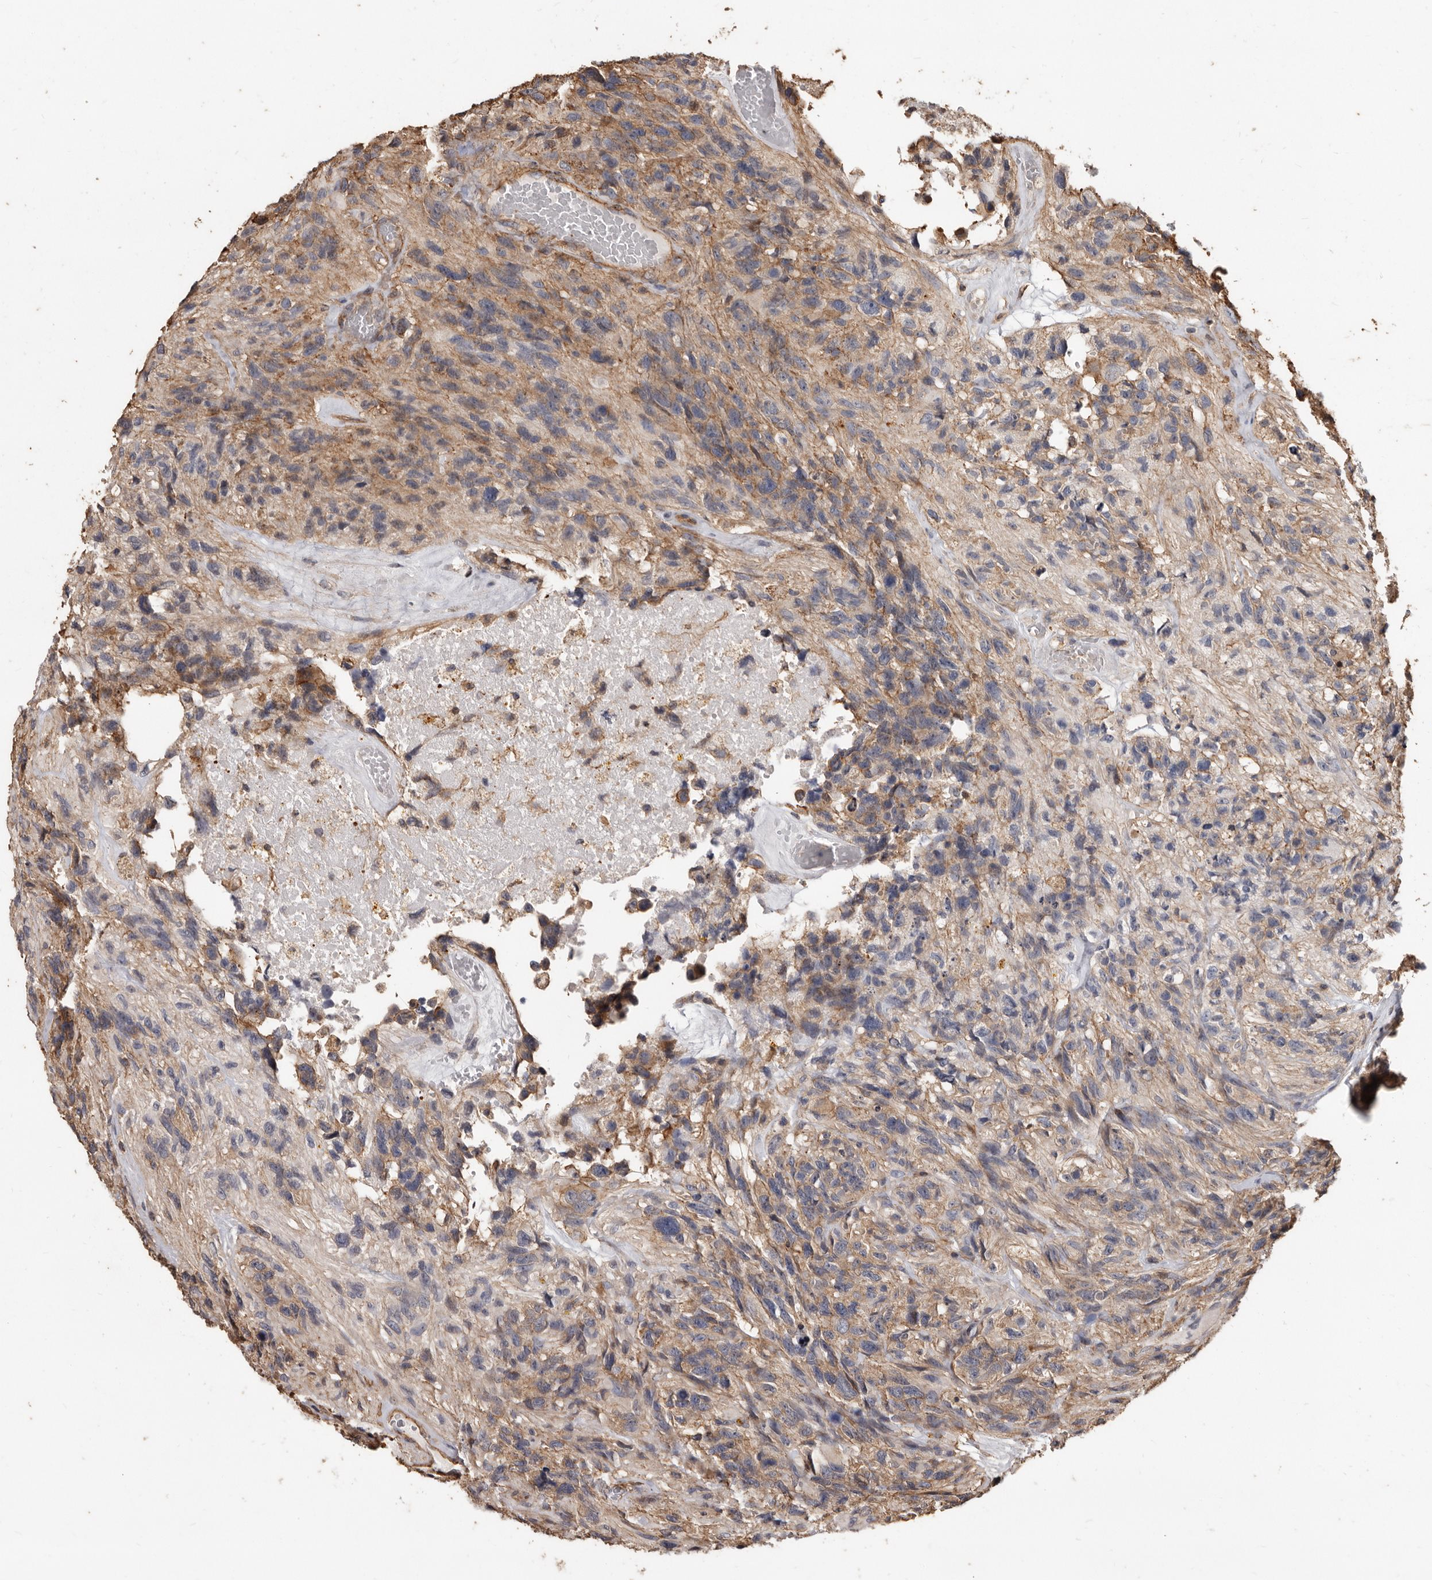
{"staining": {"intensity": "weak", "quantity": "25%-75%", "location": "cytoplasmic/membranous"}, "tissue": "glioma", "cell_type": "Tumor cells", "image_type": "cancer", "snomed": [{"axis": "morphology", "description": "Glioma, malignant, High grade"}, {"axis": "topography", "description": "Brain"}], "caption": "Immunohistochemistry (IHC) (DAB (3,3'-diaminobenzidine)) staining of high-grade glioma (malignant) exhibits weak cytoplasmic/membranous protein positivity in approximately 25%-75% of tumor cells. (Stains: DAB in brown, nuclei in blue, Microscopy: brightfield microscopy at high magnification).", "gene": "GSK3A", "patient": {"sex": "male", "age": 69}}